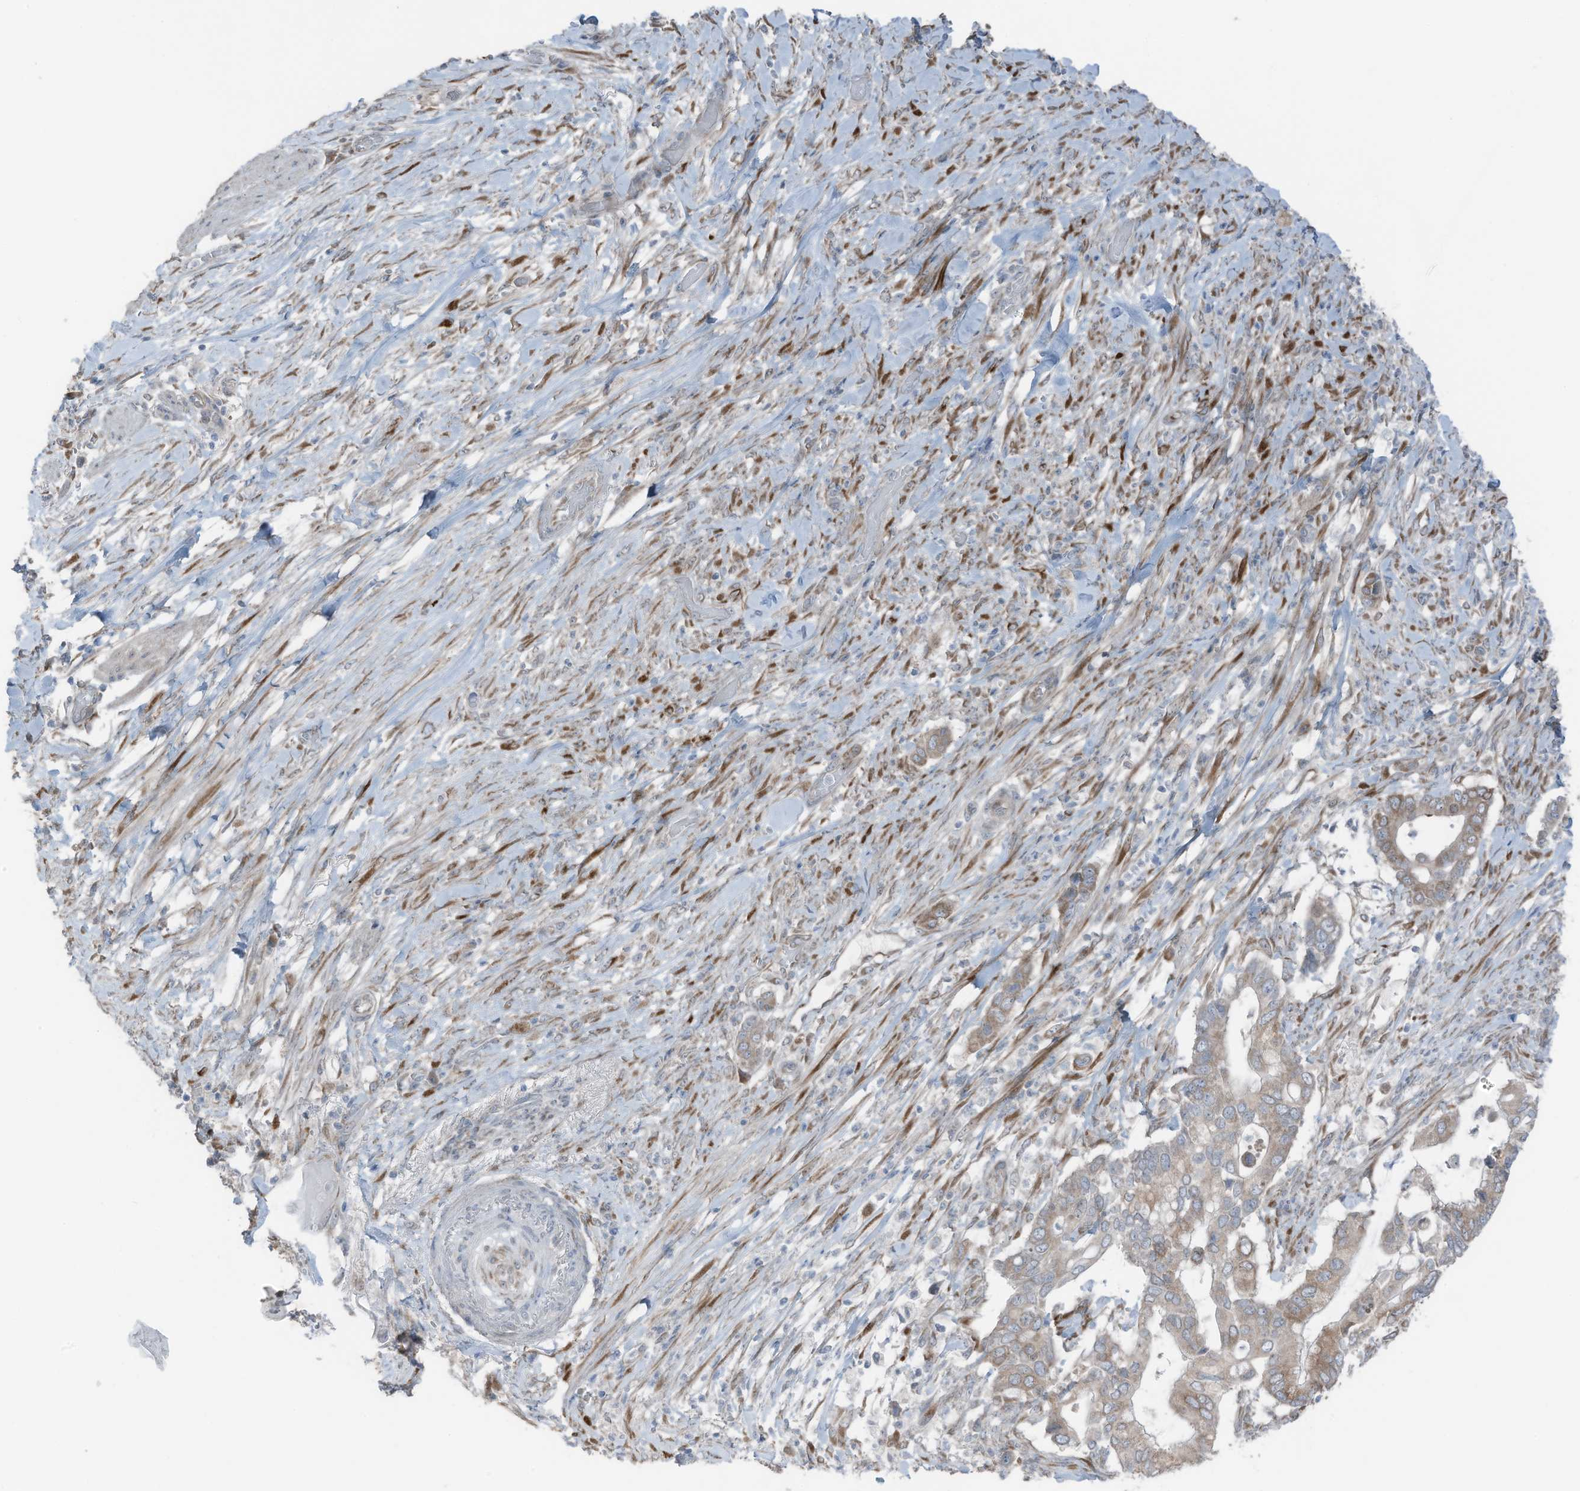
{"staining": {"intensity": "weak", "quantity": ">75%", "location": "cytoplasmic/membranous"}, "tissue": "pancreatic cancer", "cell_type": "Tumor cells", "image_type": "cancer", "snomed": [{"axis": "morphology", "description": "Adenocarcinoma, NOS"}, {"axis": "topography", "description": "Pancreas"}], "caption": "Pancreatic cancer stained with immunohistochemistry (IHC) reveals weak cytoplasmic/membranous expression in approximately >75% of tumor cells. Nuclei are stained in blue.", "gene": "ARHGEF33", "patient": {"sex": "male", "age": 68}}